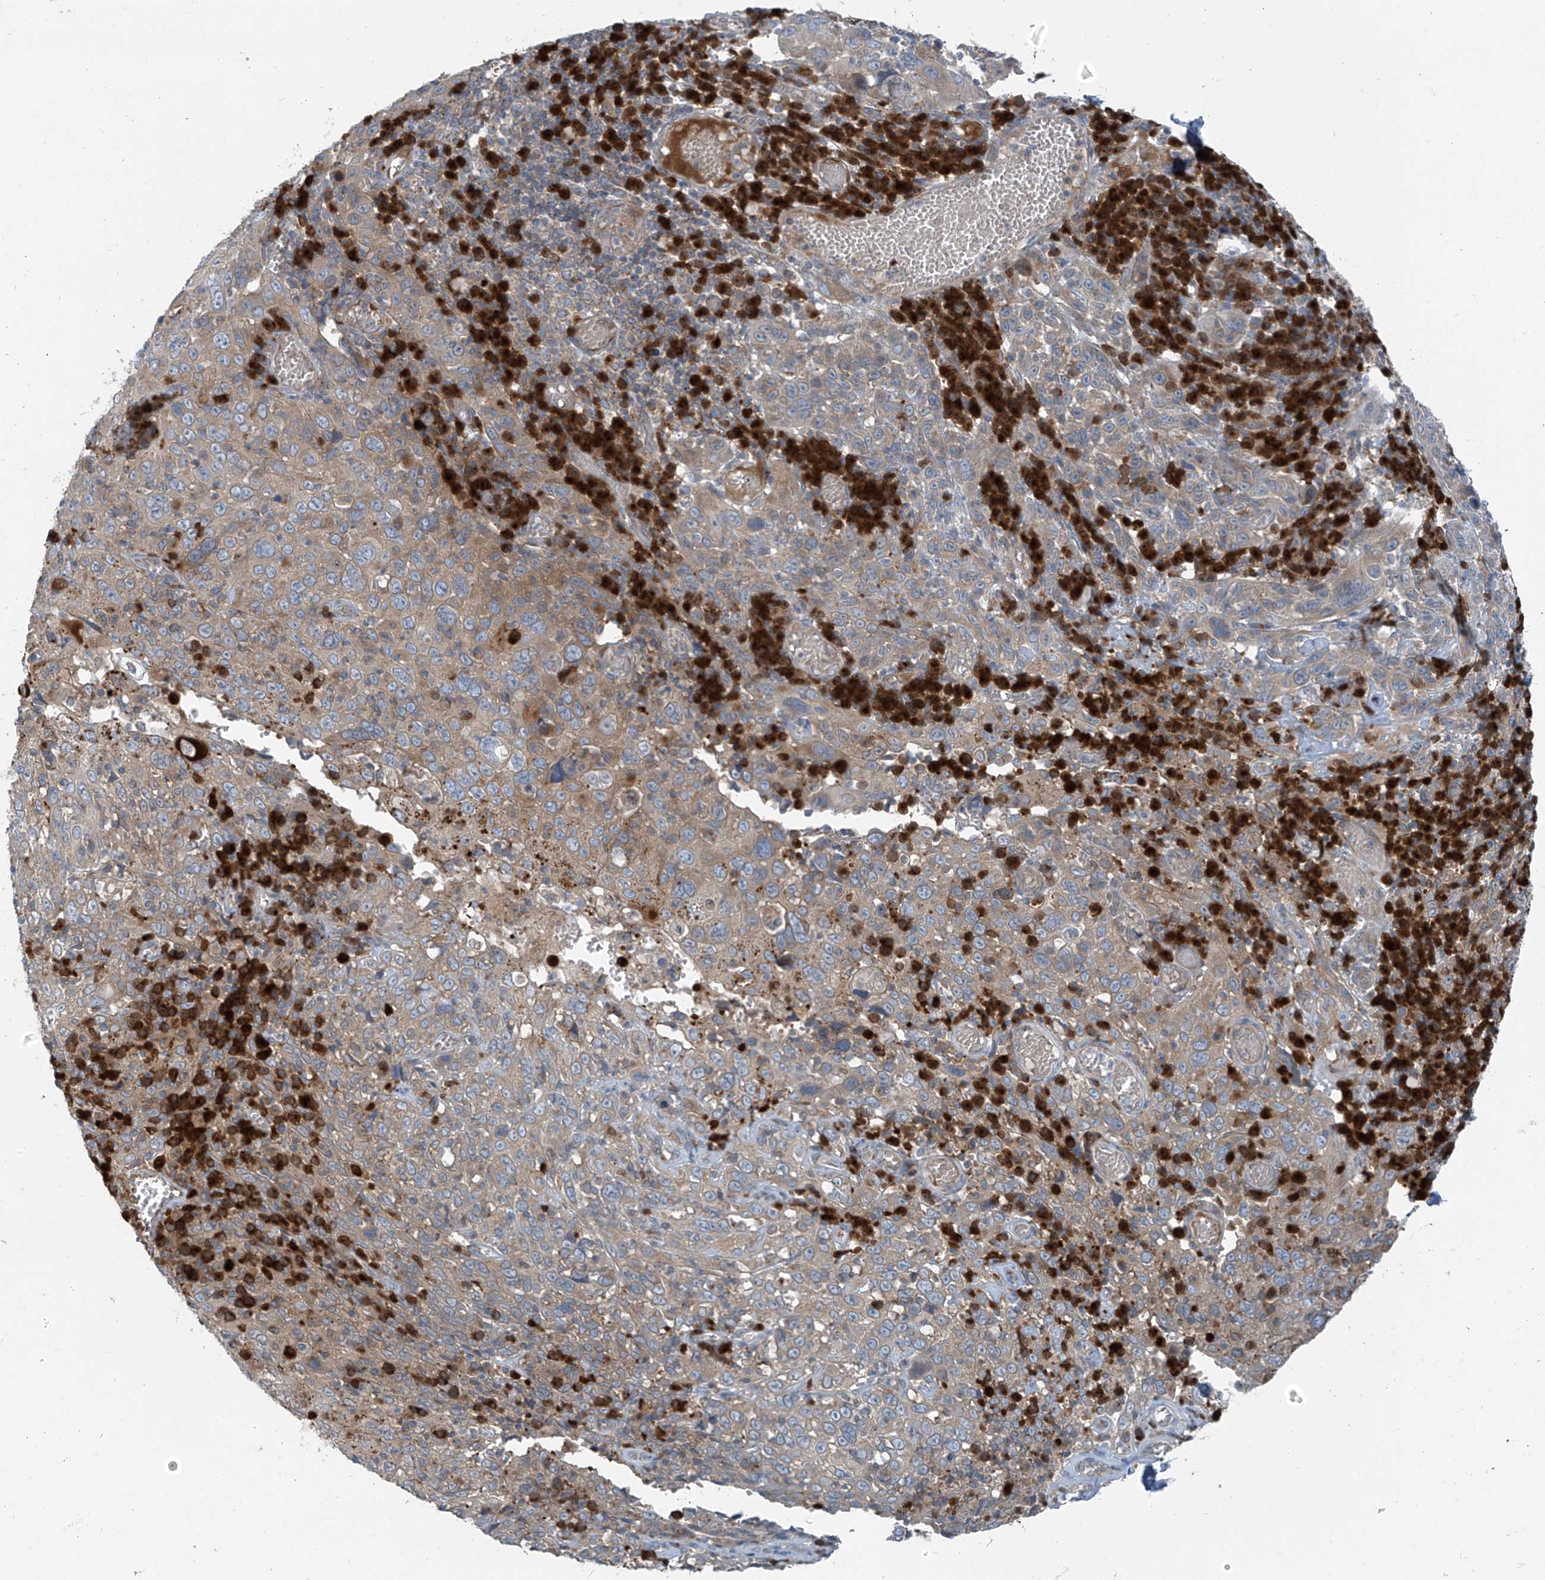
{"staining": {"intensity": "weak", "quantity": "<25%", "location": "cytoplasmic/membranous"}, "tissue": "cervical cancer", "cell_type": "Tumor cells", "image_type": "cancer", "snomed": [{"axis": "morphology", "description": "Squamous cell carcinoma, NOS"}, {"axis": "topography", "description": "Cervix"}], "caption": "Squamous cell carcinoma (cervical) was stained to show a protein in brown. There is no significant staining in tumor cells.", "gene": "SLC12A6", "patient": {"sex": "female", "age": 46}}